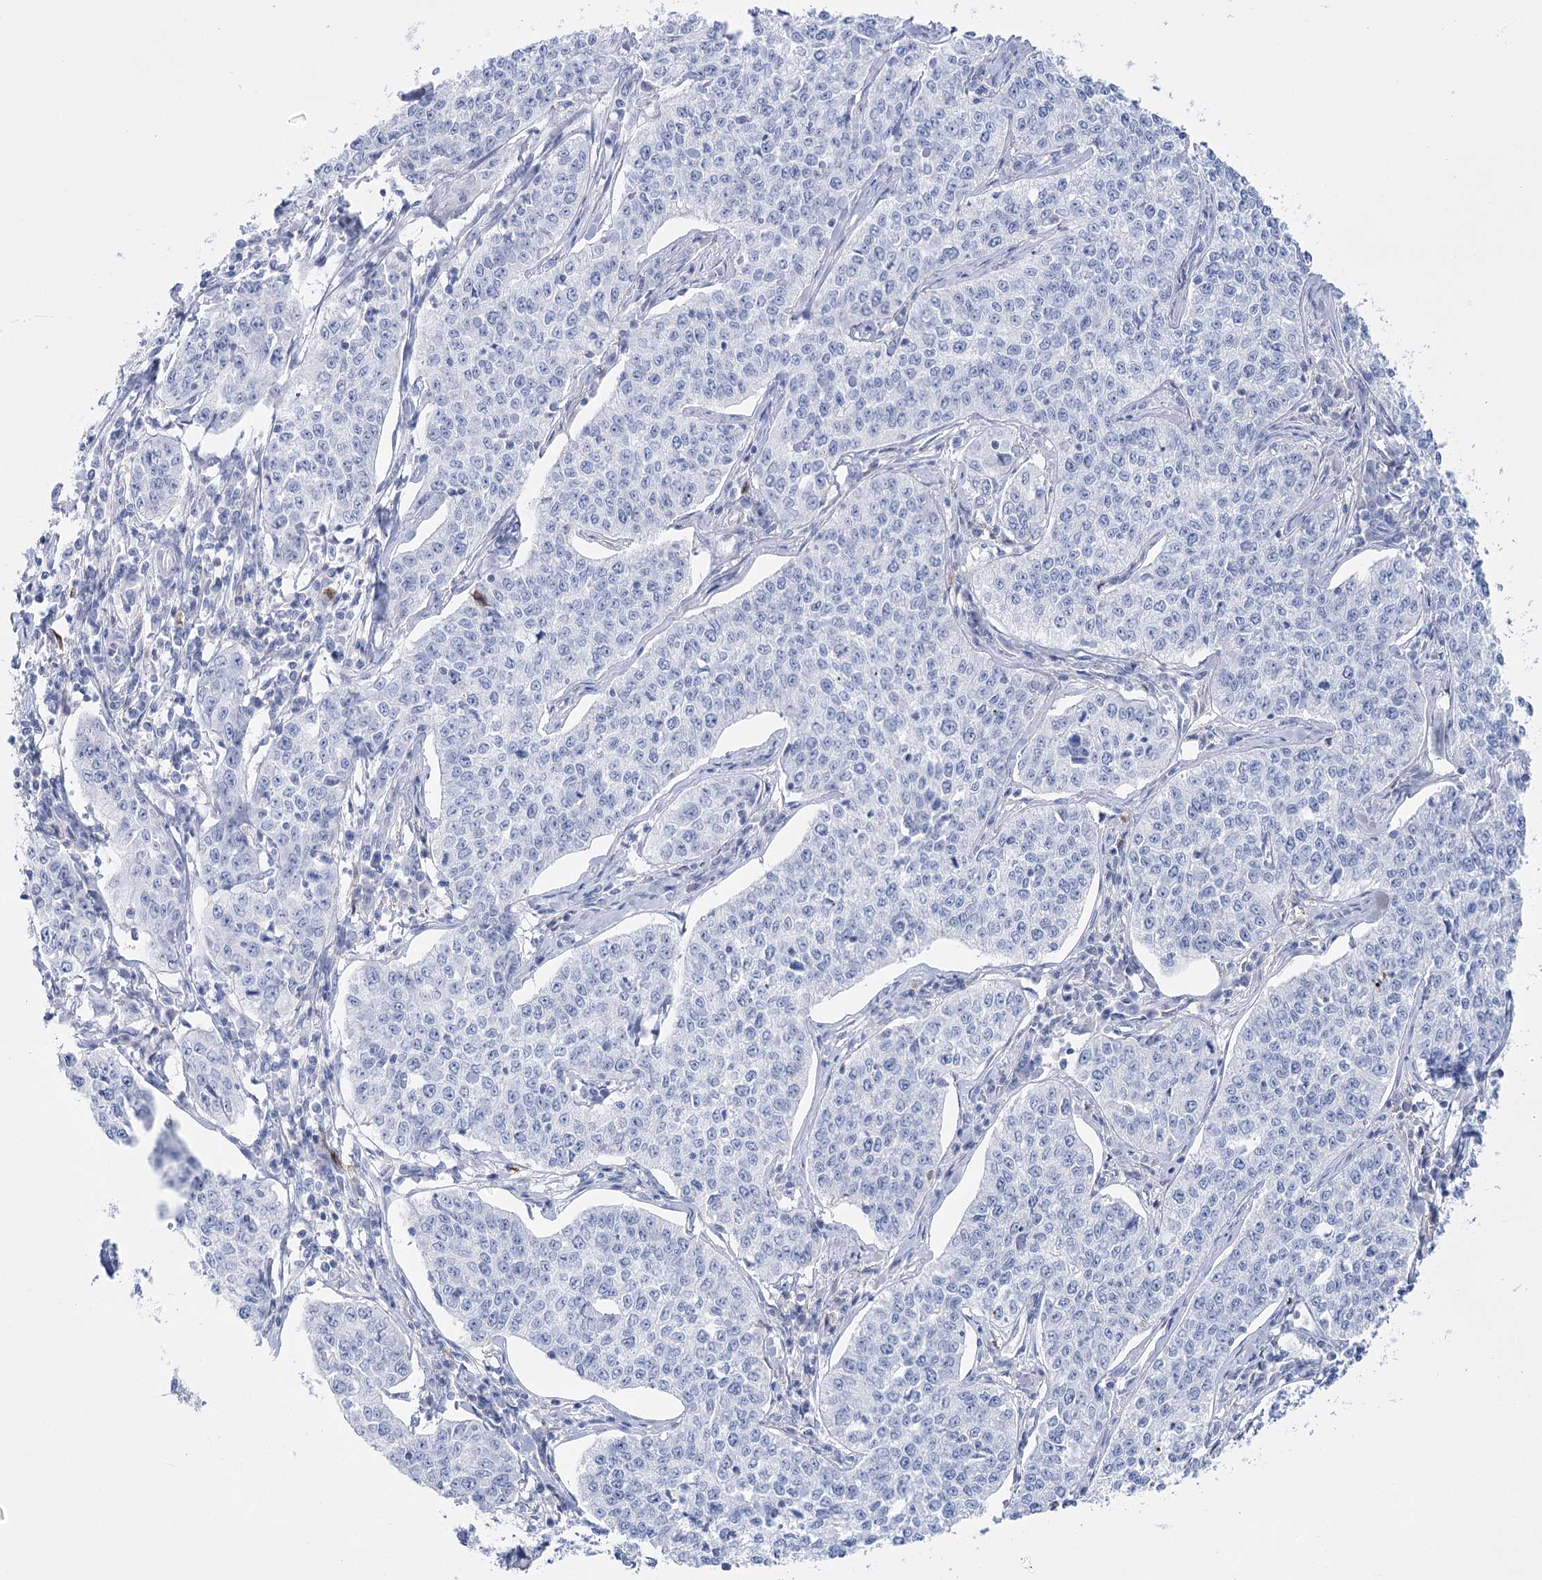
{"staining": {"intensity": "negative", "quantity": "none", "location": "none"}, "tissue": "cervical cancer", "cell_type": "Tumor cells", "image_type": "cancer", "snomed": [{"axis": "morphology", "description": "Squamous cell carcinoma, NOS"}, {"axis": "topography", "description": "Cervix"}], "caption": "High power microscopy histopathology image of an immunohistochemistry photomicrograph of cervical squamous cell carcinoma, revealing no significant positivity in tumor cells.", "gene": "PCDHA1", "patient": {"sex": "female", "age": 35}}